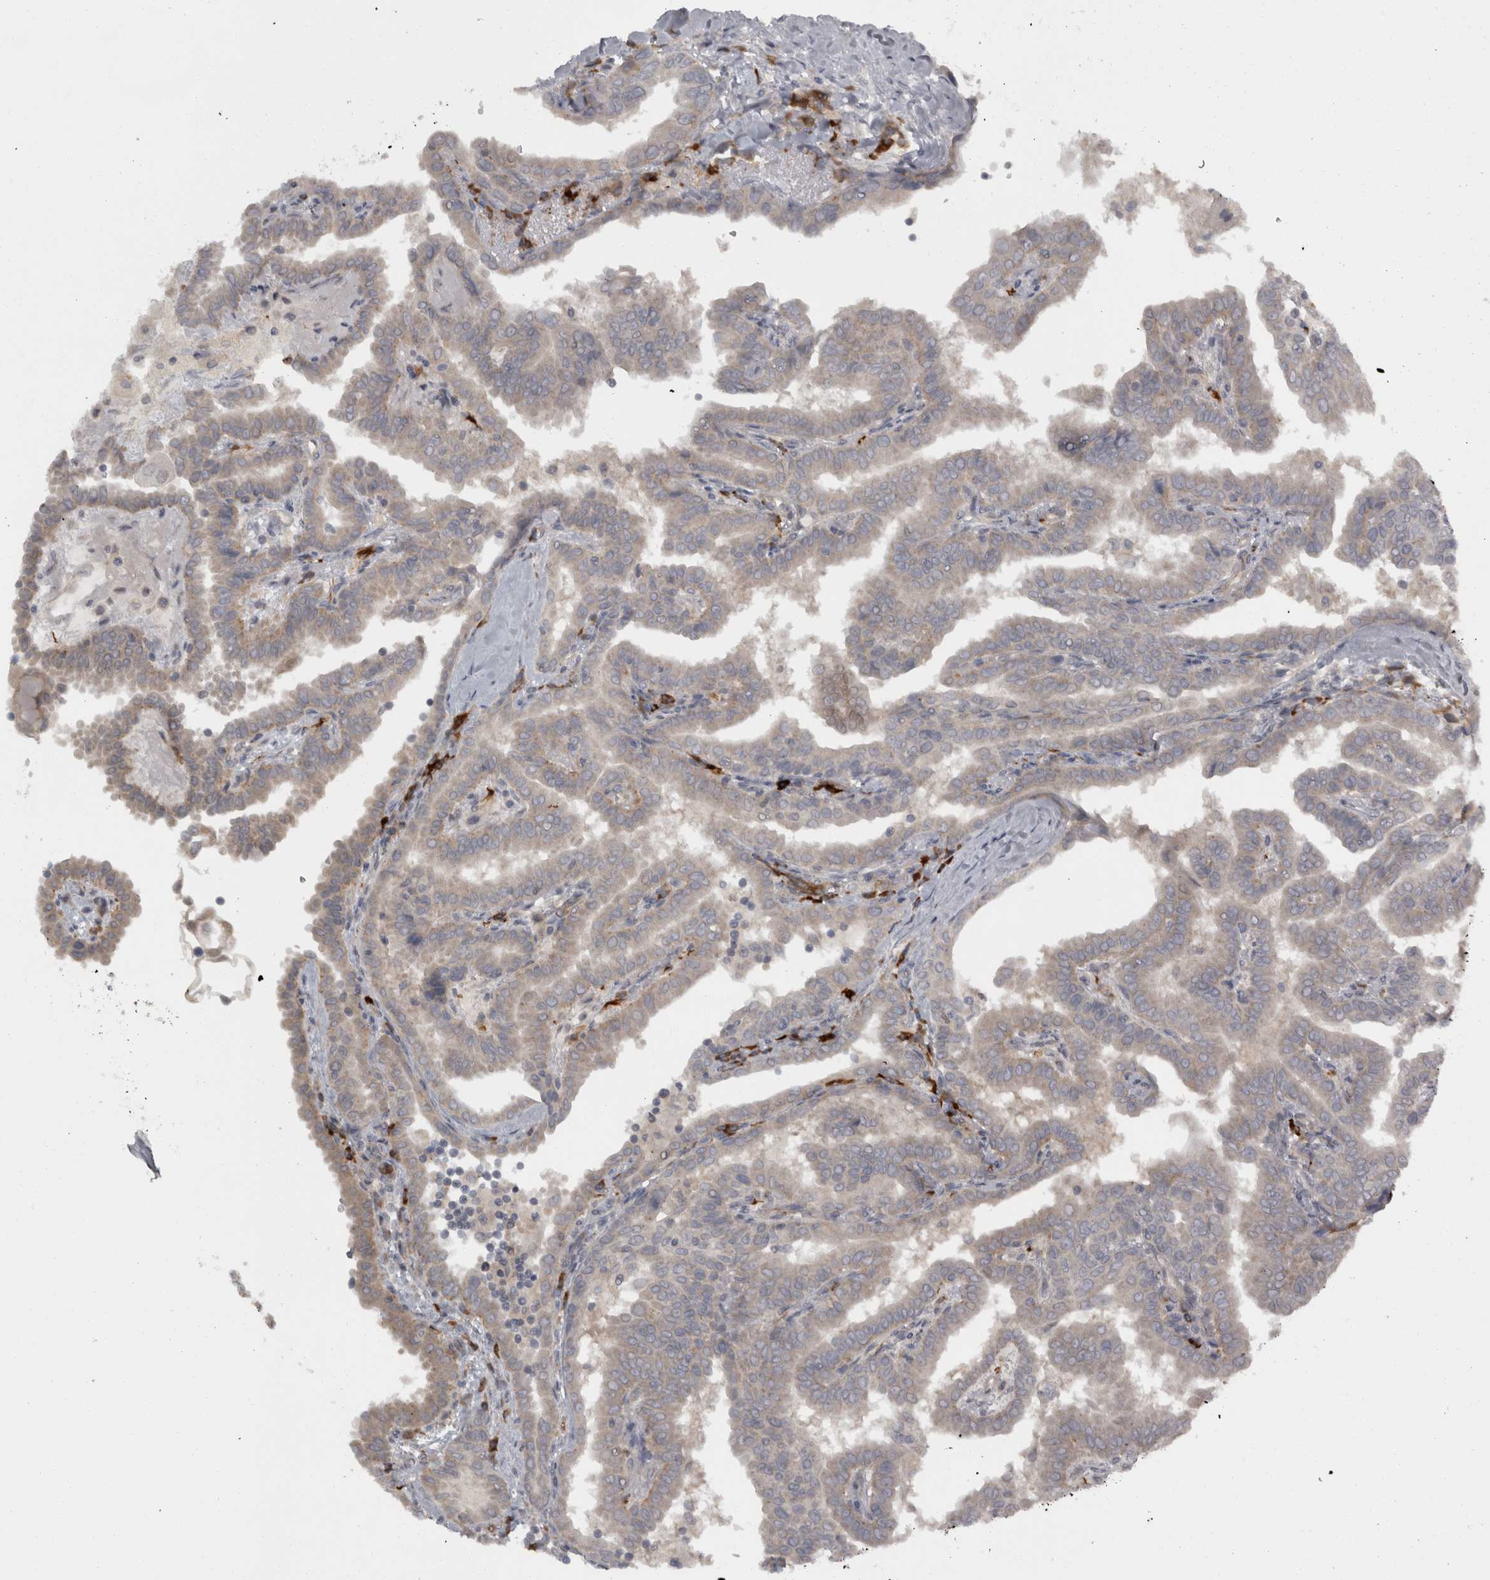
{"staining": {"intensity": "weak", "quantity": "<25%", "location": "cytoplasmic/membranous"}, "tissue": "thyroid cancer", "cell_type": "Tumor cells", "image_type": "cancer", "snomed": [{"axis": "morphology", "description": "Papillary adenocarcinoma, NOS"}, {"axis": "topography", "description": "Thyroid gland"}], "caption": "Image shows no significant protein positivity in tumor cells of thyroid papillary adenocarcinoma. (DAB IHC visualized using brightfield microscopy, high magnification).", "gene": "SLCO5A1", "patient": {"sex": "male", "age": 33}}